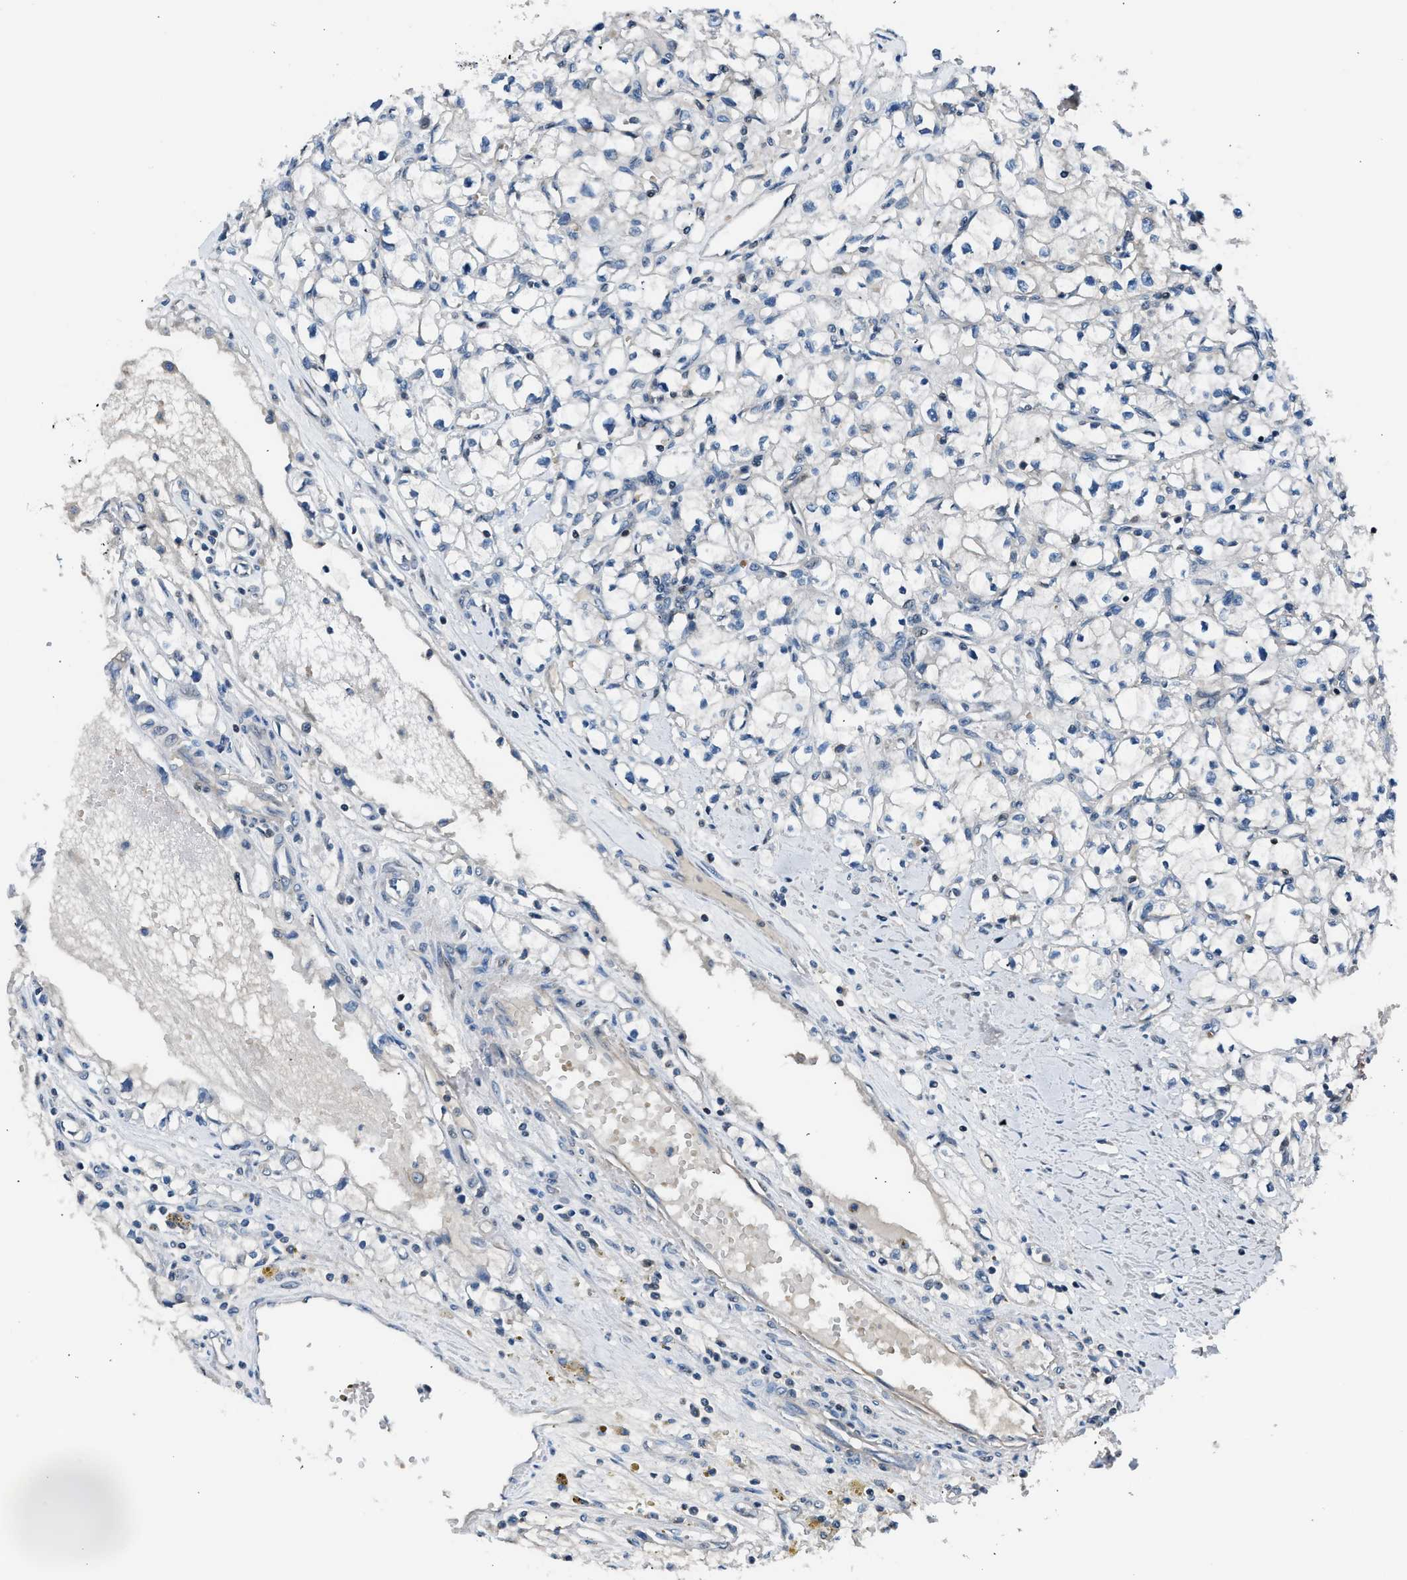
{"staining": {"intensity": "negative", "quantity": "none", "location": "none"}, "tissue": "renal cancer", "cell_type": "Tumor cells", "image_type": "cancer", "snomed": [{"axis": "morphology", "description": "Adenocarcinoma, NOS"}, {"axis": "topography", "description": "Kidney"}], "caption": "Renal cancer (adenocarcinoma) was stained to show a protein in brown. There is no significant positivity in tumor cells.", "gene": "LMLN", "patient": {"sex": "male", "age": 56}}